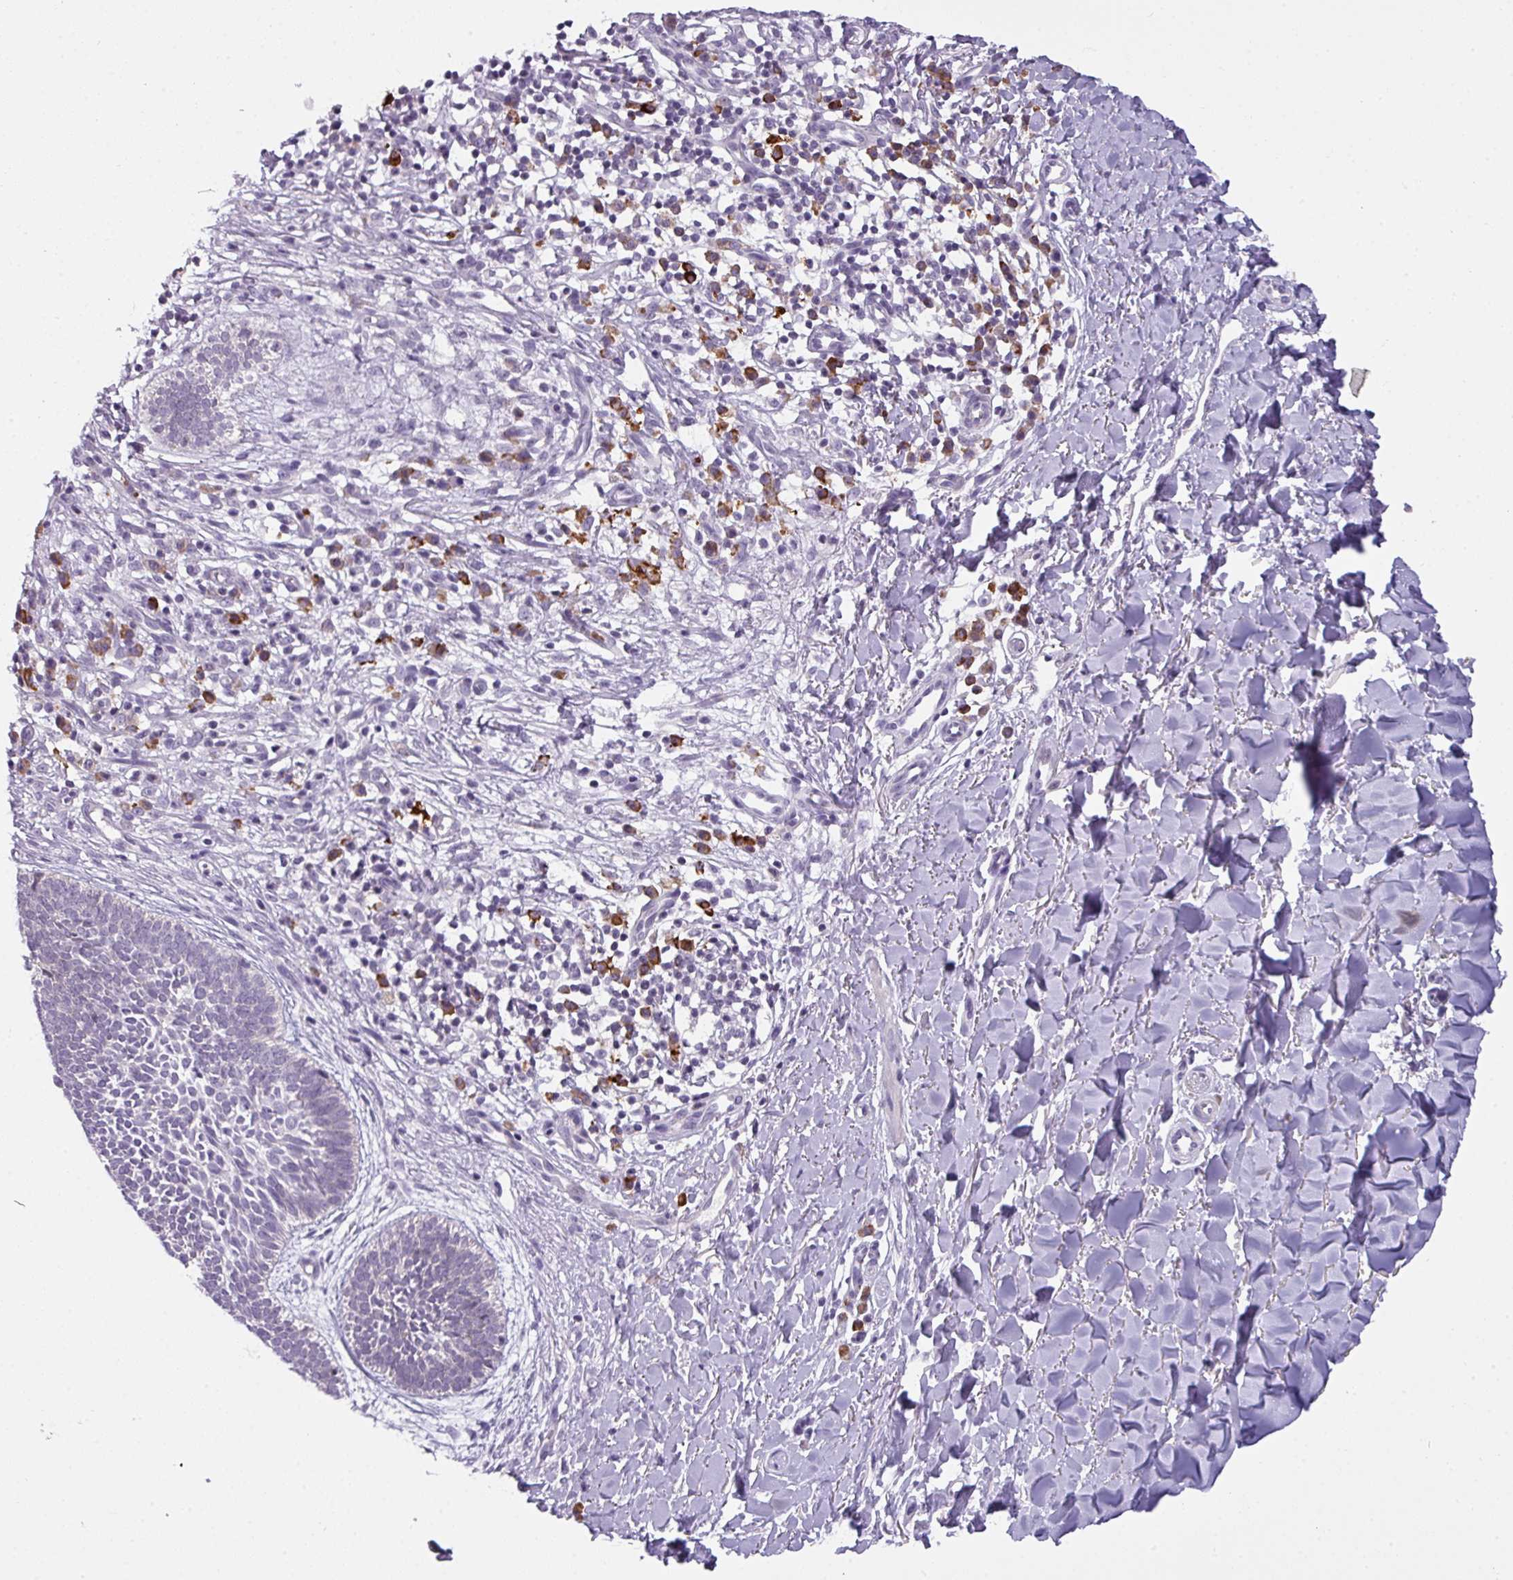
{"staining": {"intensity": "negative", "quantity": "none", "location": "none"}, "tissue": "skin cancer", "cell_type": "Tumor cells", "image_type": "cancer", "snomed": [{"axis": "morphology", "description": "Basal cell carcinoma"}, {"axis": "topography", "description": "Skin"}], "caption": "Tumor cells show no significant protein positivity in basal cell carcinoma (skin).", "gene": "C2orf68", "patient": {"sex": "male", "age": 49}}